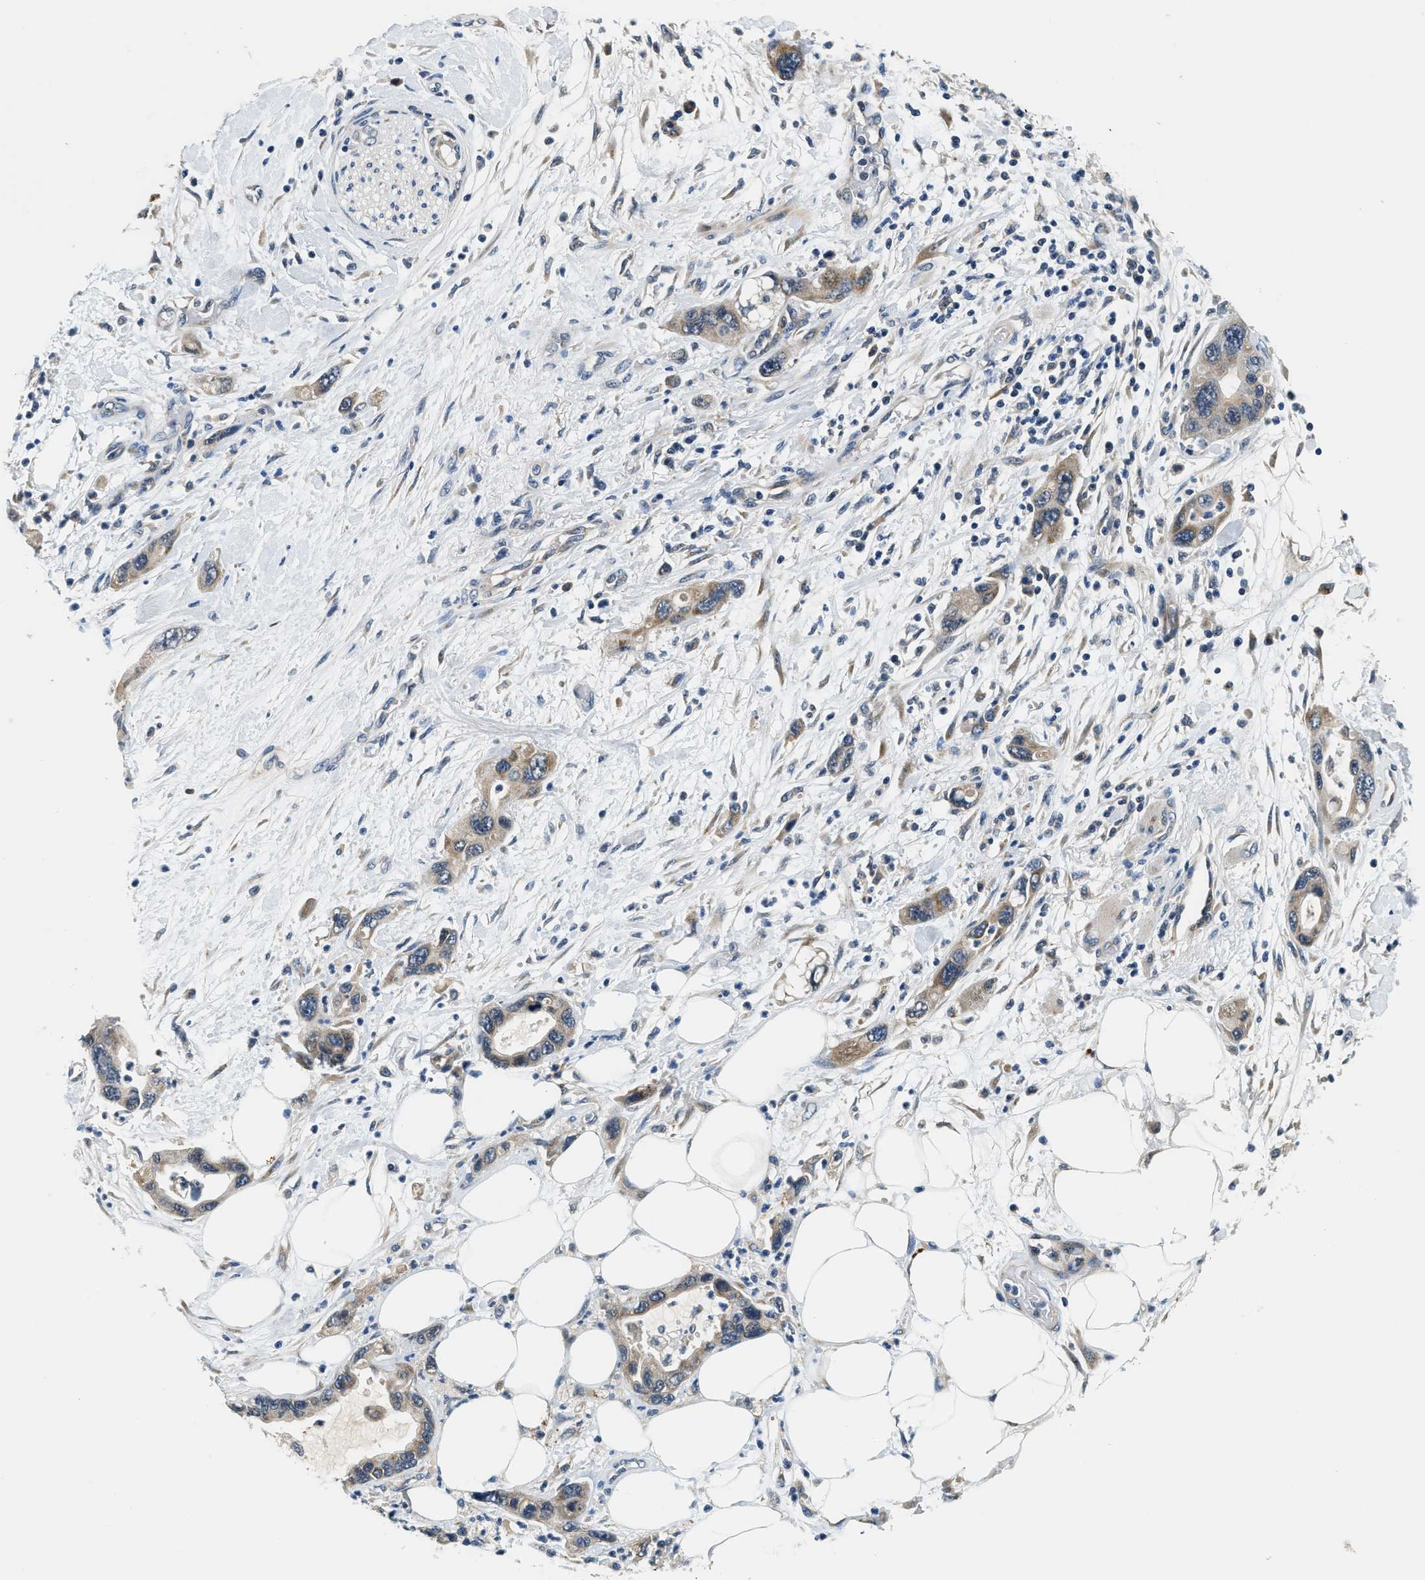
{"staining": {"intensity": "weak", "quantity": ">75%", "location": "cytoplasmic/membranous"}, "tissue": "pancreatic cancer", "cell_type": "Tumor cells", "image_type": "cancer", "snomed": [{"axis": "morphology", "description": "Normal tissue, NOS"}, {"axis": "morphology", "description": "Adenocarcinoma, NOS"}, {"axis": "topography", "description": "Pancreas"}], "caption": "Pancreatic adenocarcinoma stained with DAB (3,3'-diaminobenzidine) immunohistochemistry (IHC) reveals low levels of weak cytoplasmic/membranous staining in about >75% of tumor cells.", "gene": "YAE1", "patient": {"sex": "female", "age": 71}}